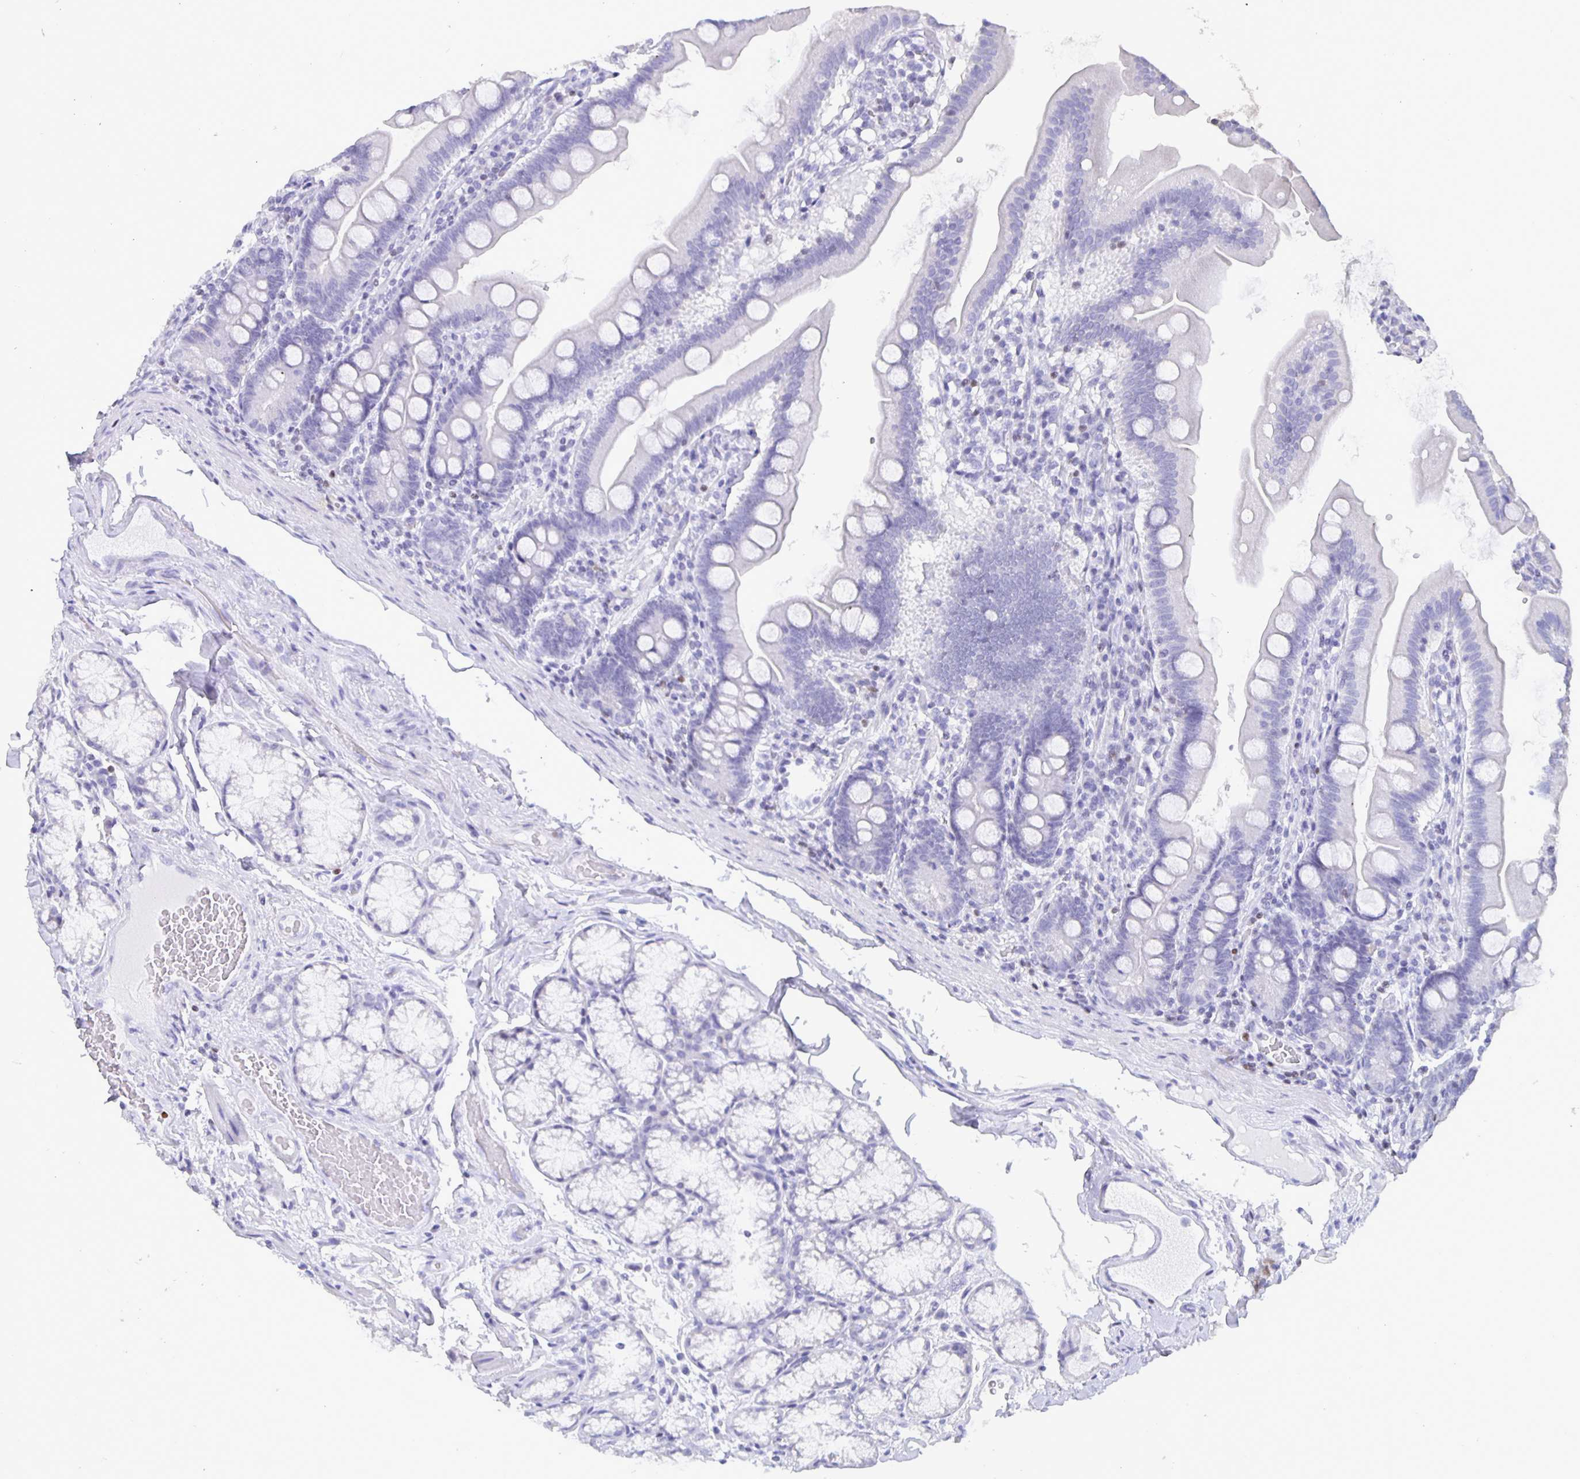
{"staining": {"intensity": "negative", "quantity": "none", "location": "none"}, "tissue": "duodenum", "cell_type": "Glandular cells", "image_type": "normal", "snomed": [{"axis": "morphology", "description": "Normal tissue, NOS"}, {"axis": "topography", "description": "Duodenum"}], "caption": "This is a photomicrograph of IHC staining of unremarkable duodenum, which shows no expression in glandular cells.", "gene": "SATB2", "patient": {"sex": "female", "age": 67}}